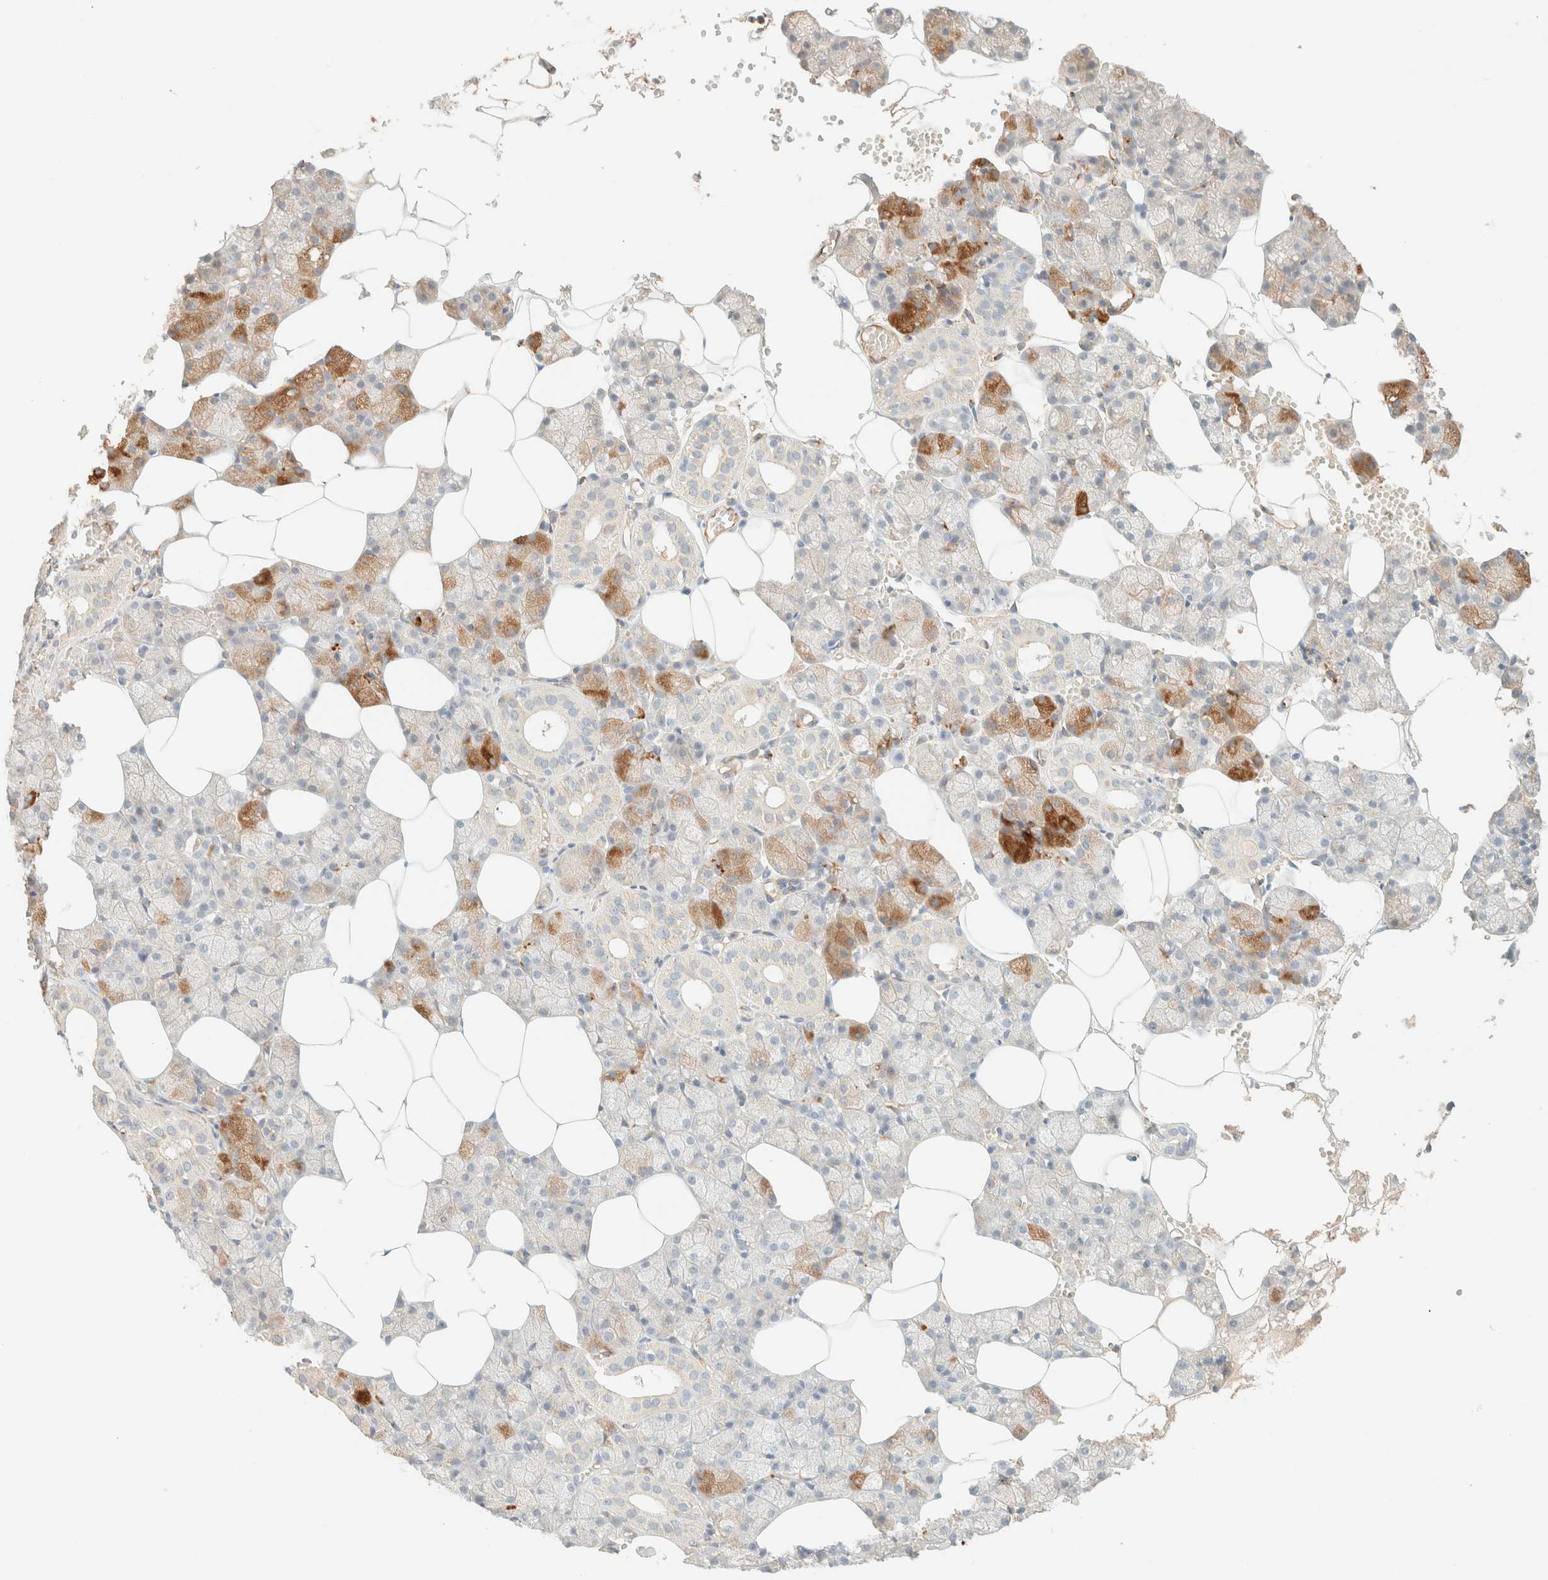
{"staining": {"intensity": "strong", "quantity": "25%-75%", "location": "cytoplasmic/membranous"}, "tissue": "salivary gland", "cell_type": "Glandular cells", "image_type": "normal", "snomed": [{"axis": "morphology", "description": "Normal tissue, NOS"}, {"axis": "topography", "description": "Salivary gland"}], "caption": "The image reveals immunohistochemical staining of unremarkable salivary gland. There is strong cytoplasmic/membranous expression is present in approximately 25%-75% of glandular cells. The protein of interest is shown in brown color, while the nuclei are stained blue.", "gene": "SPARCL1", "patient": {"sex": "male", "age": 62}}